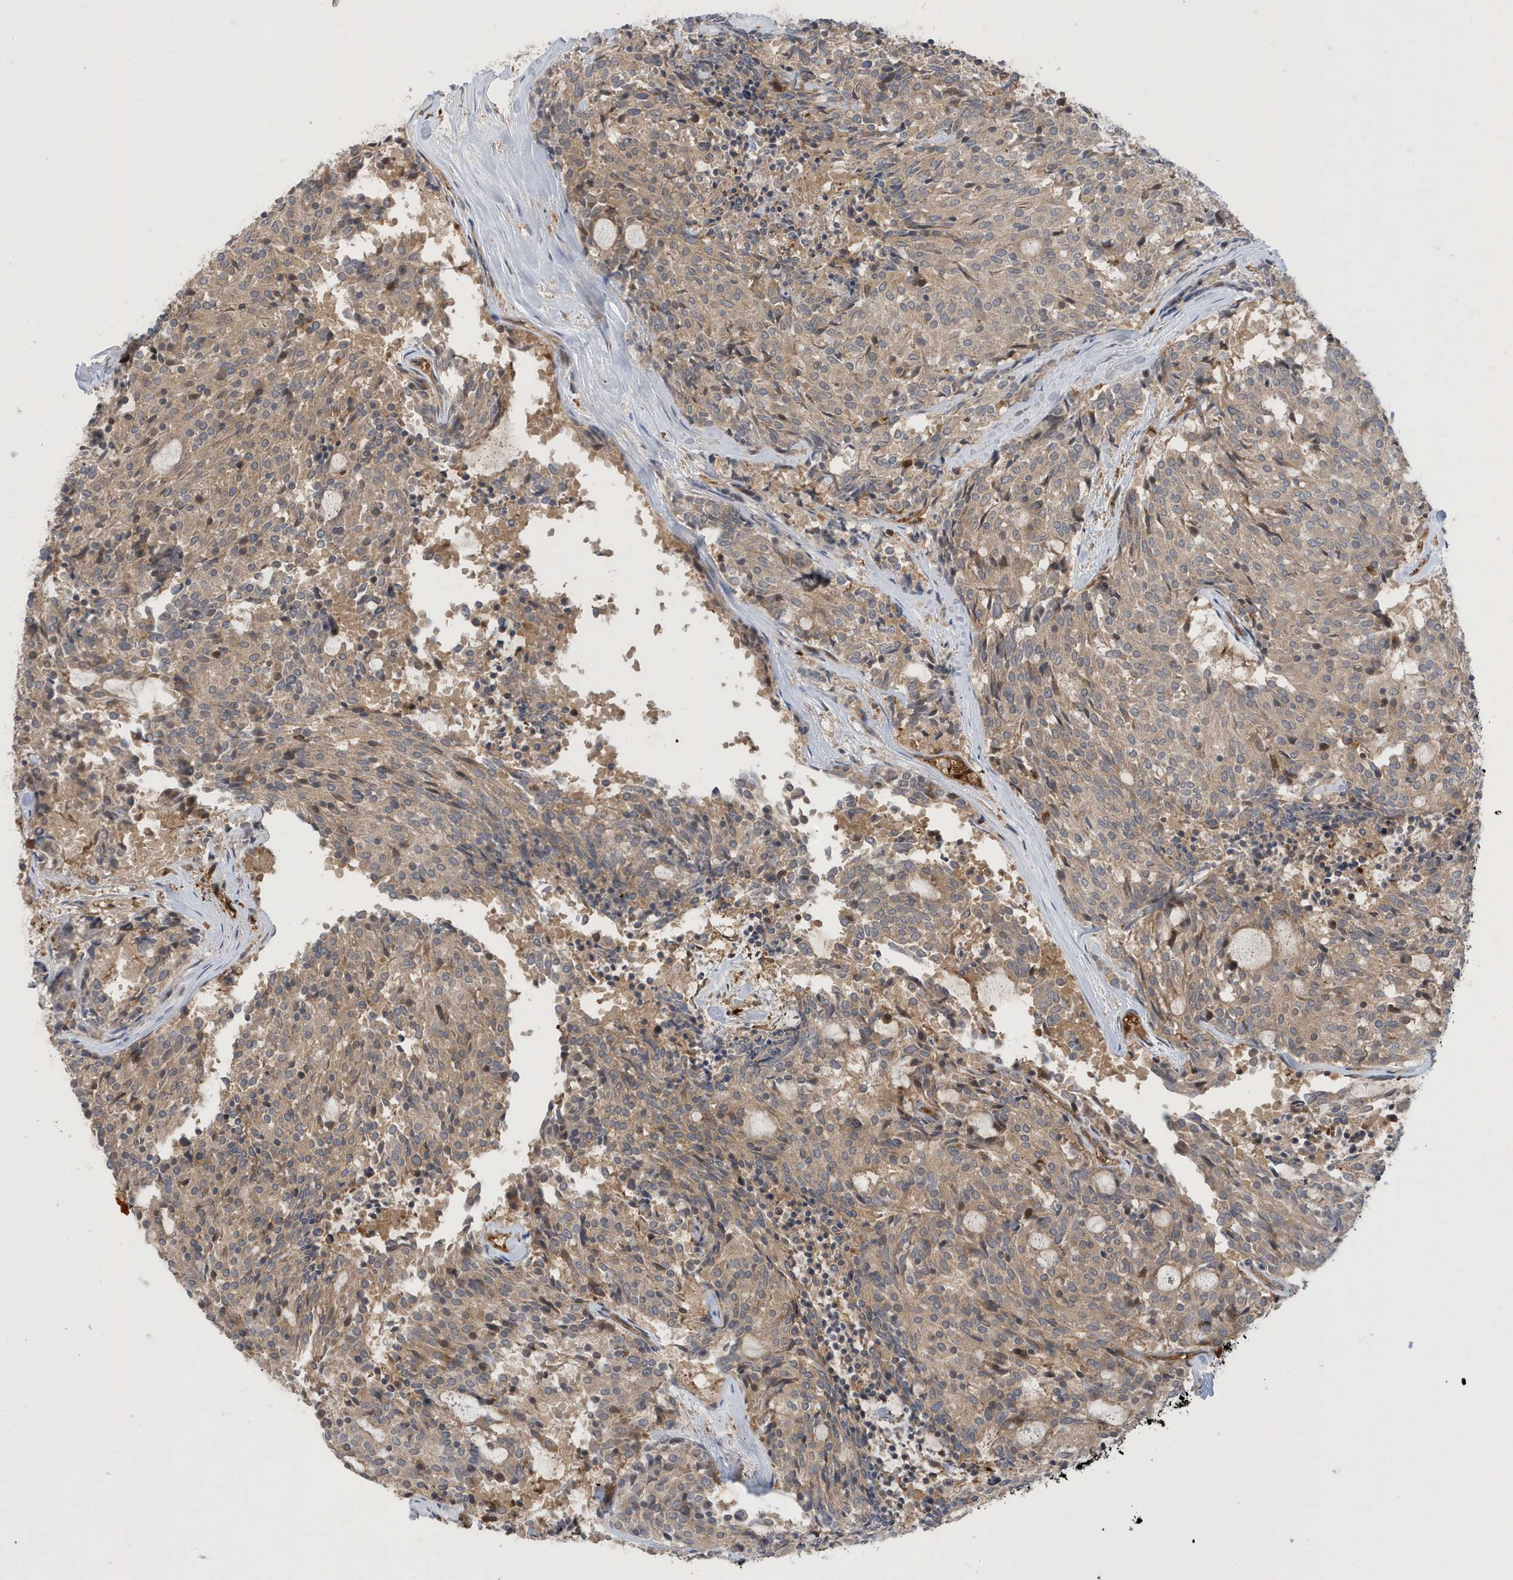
{"staining": {"intensity": "moderate", "quantity": ">75%", "location": "cytoplasmic/membranous"}, "tissue": "carcinoid", "cell_type": "Tumor cells", "image_type": "cancer", "snomed": [{"axis": "morphology", "description": "Carcinoid, malignant, NOS"}, {"axis": "topography", "description": "Pancreas"}], "caption": "Immunohistochemical staining of carcinoid reveals medium levels of moderate cytoplasmic/membranous positivity in approximately >75% of tumor cells.", "gene": "LAPTM4A", "patient": {"sex": "female", "age": 54}}